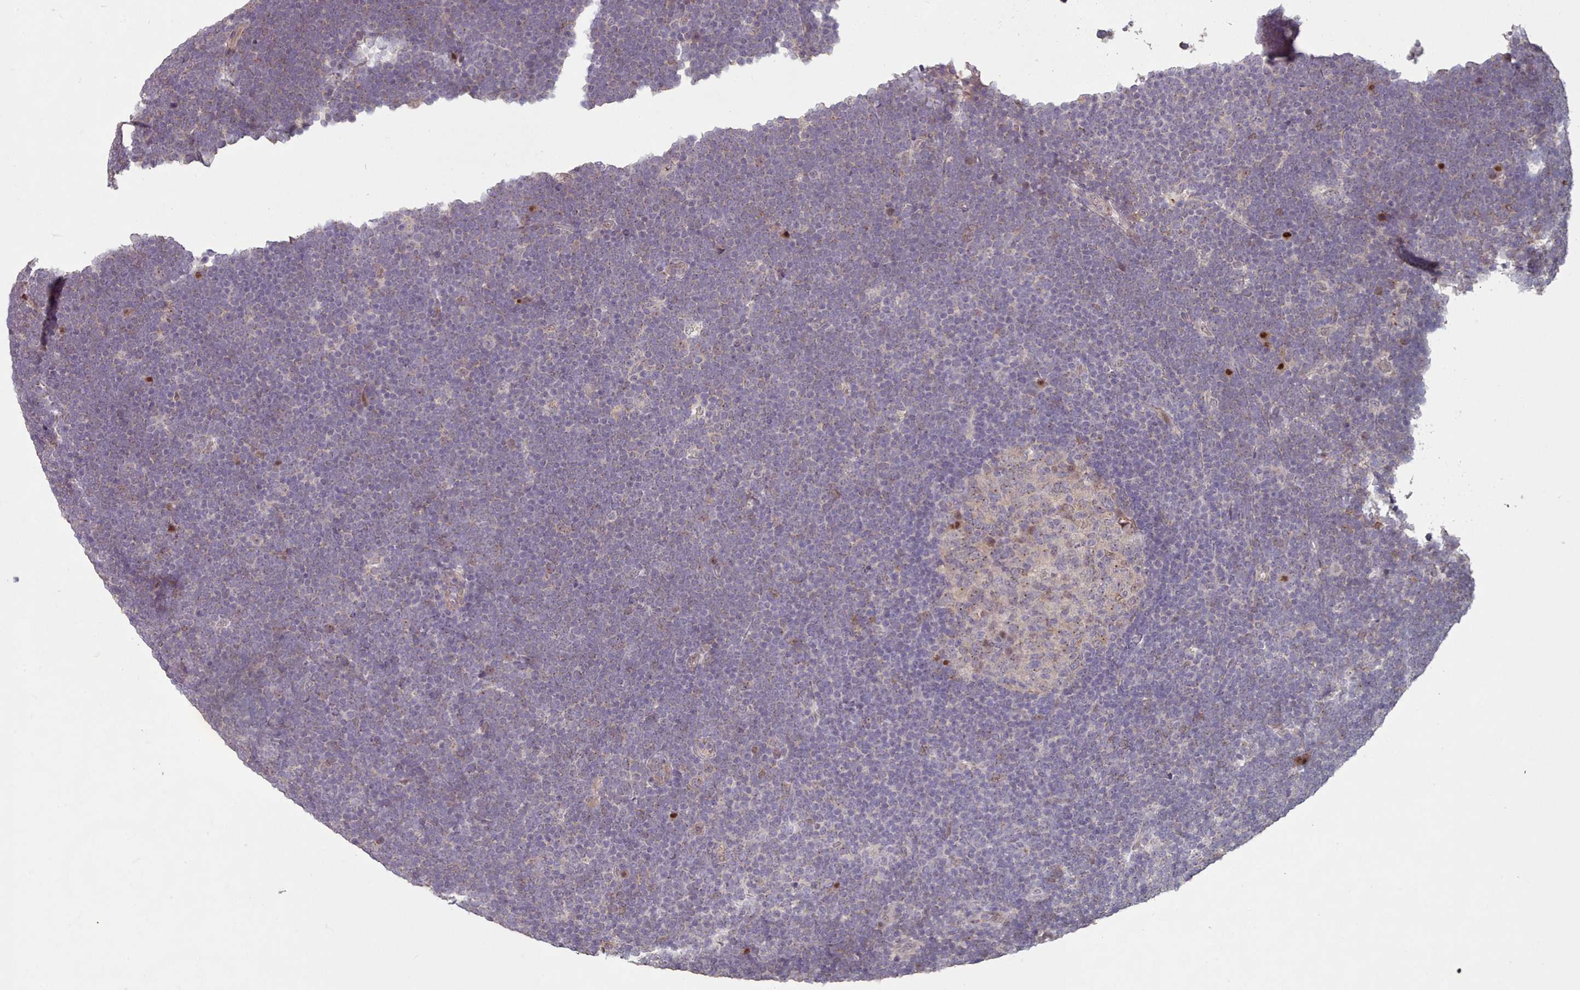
{"staining": {"intensity": "negative", "quantity": "none", "location": "none"}, "tissue": "lymphoma", "cell_type": "Tumor cells", "image_type": "cancer", "snomed": [{"axis": "morphology", "description": "Malignant lymphoma, non-Hodgkin's type, High grade"}, {"axis": "topography", "description": "Lymph node"}], "caption": "High power microscopy micrograph of an immunohistochemistry (IHC) micrograph of lymphoma, revealing no significant positivity in tumor cells.", "gene": "ERCC6L", "patient": {"sex": "male", "age": 13}}